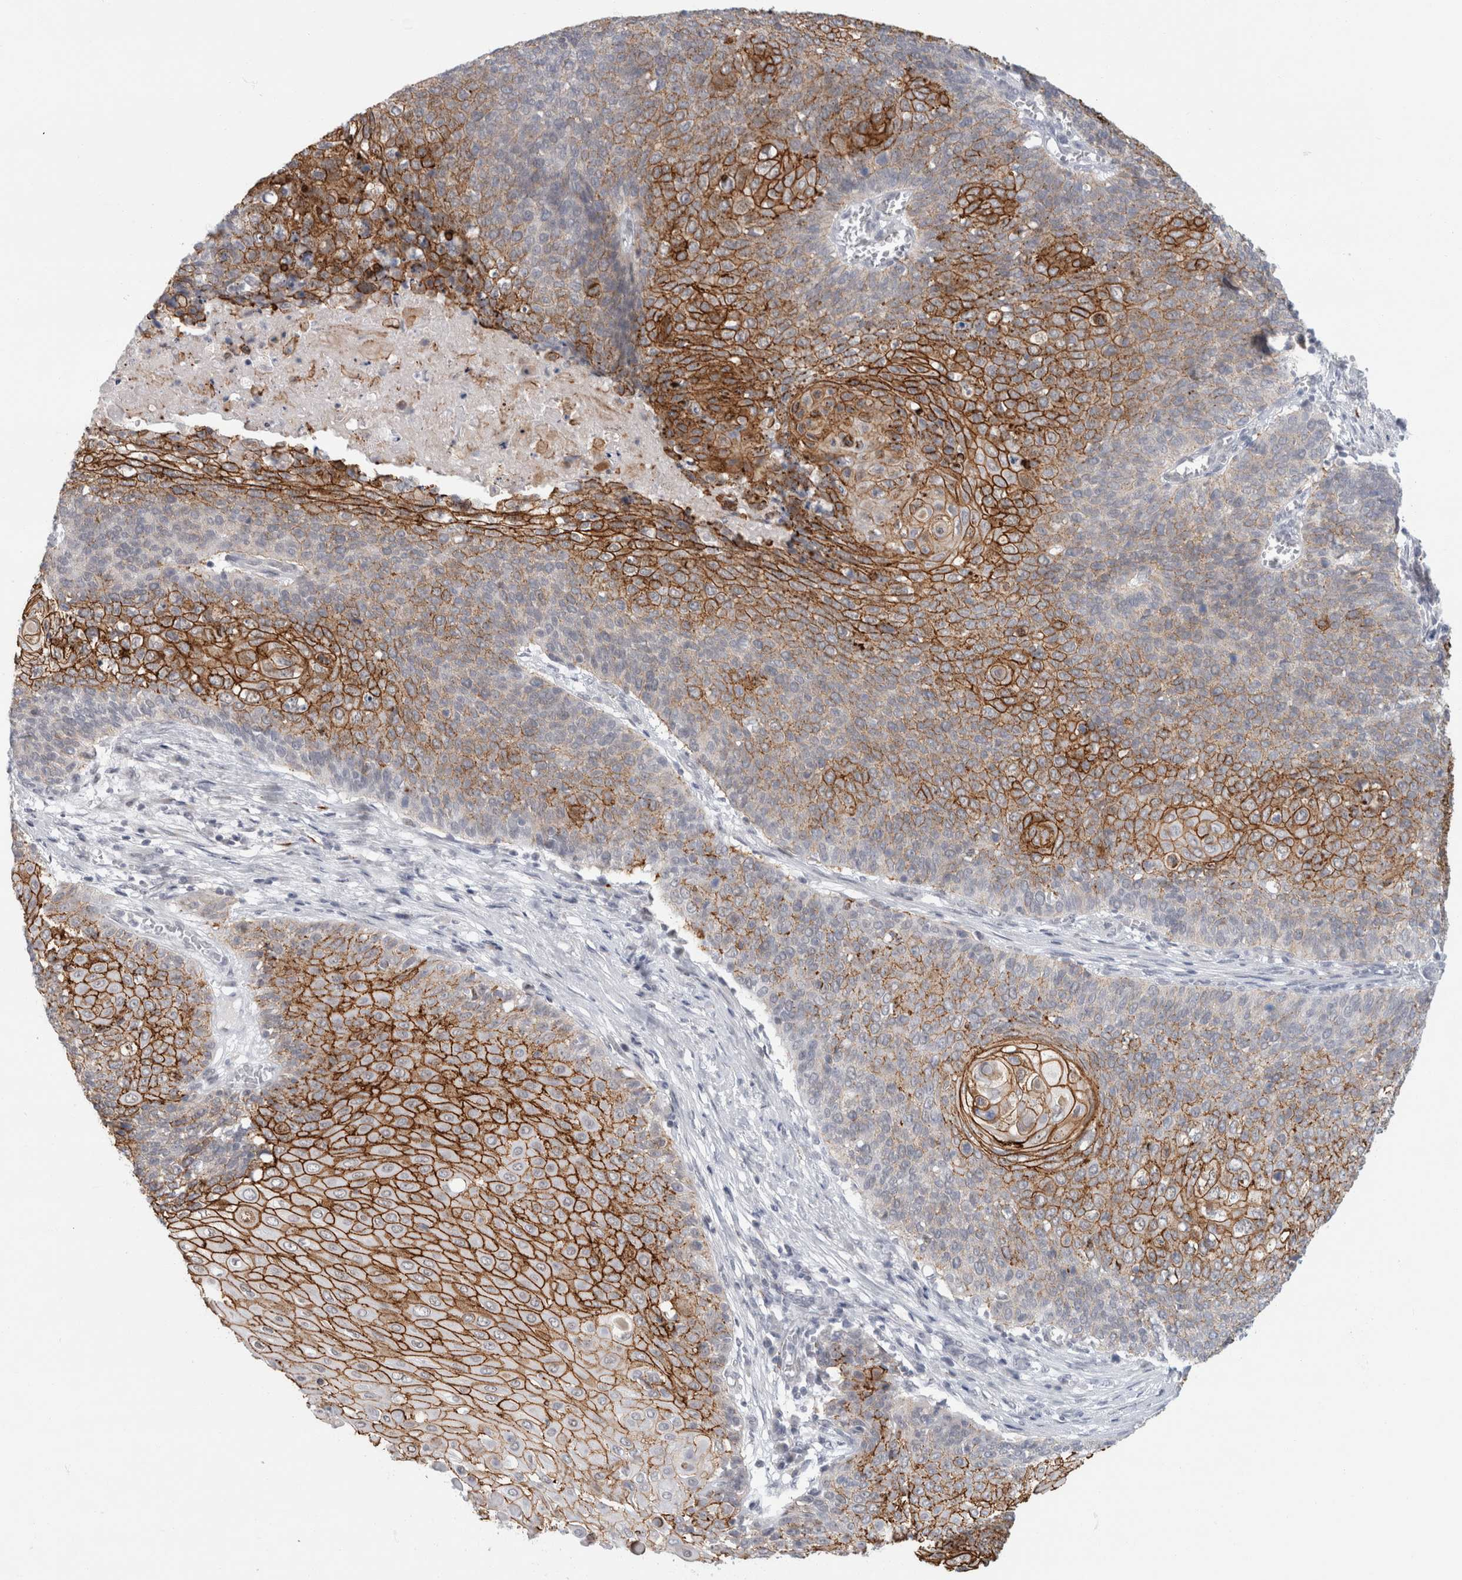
{"staining": {"intensity": "strong", "quantity": ">75%", "location": "cytoplasmic/membranous"}, "tissue": "cervical cancer", "cell_type": "Tumor cells", "image_type": "cancer", "snomed": [{"axis": "morphology", "description": "Squamous cell carcinoma, NOS"}, {"axis": "topography", "description": "Cervix"}], "caption": "There is high levels of strong cytoplasmic/membranous expression in tumor cells of cervical cancer (squamous cell carcinoma), as demonstrated by immunohistochemical staining (brown color).", "gene": "NIPA1", "patient": {"sex": "female", "age": 39}}